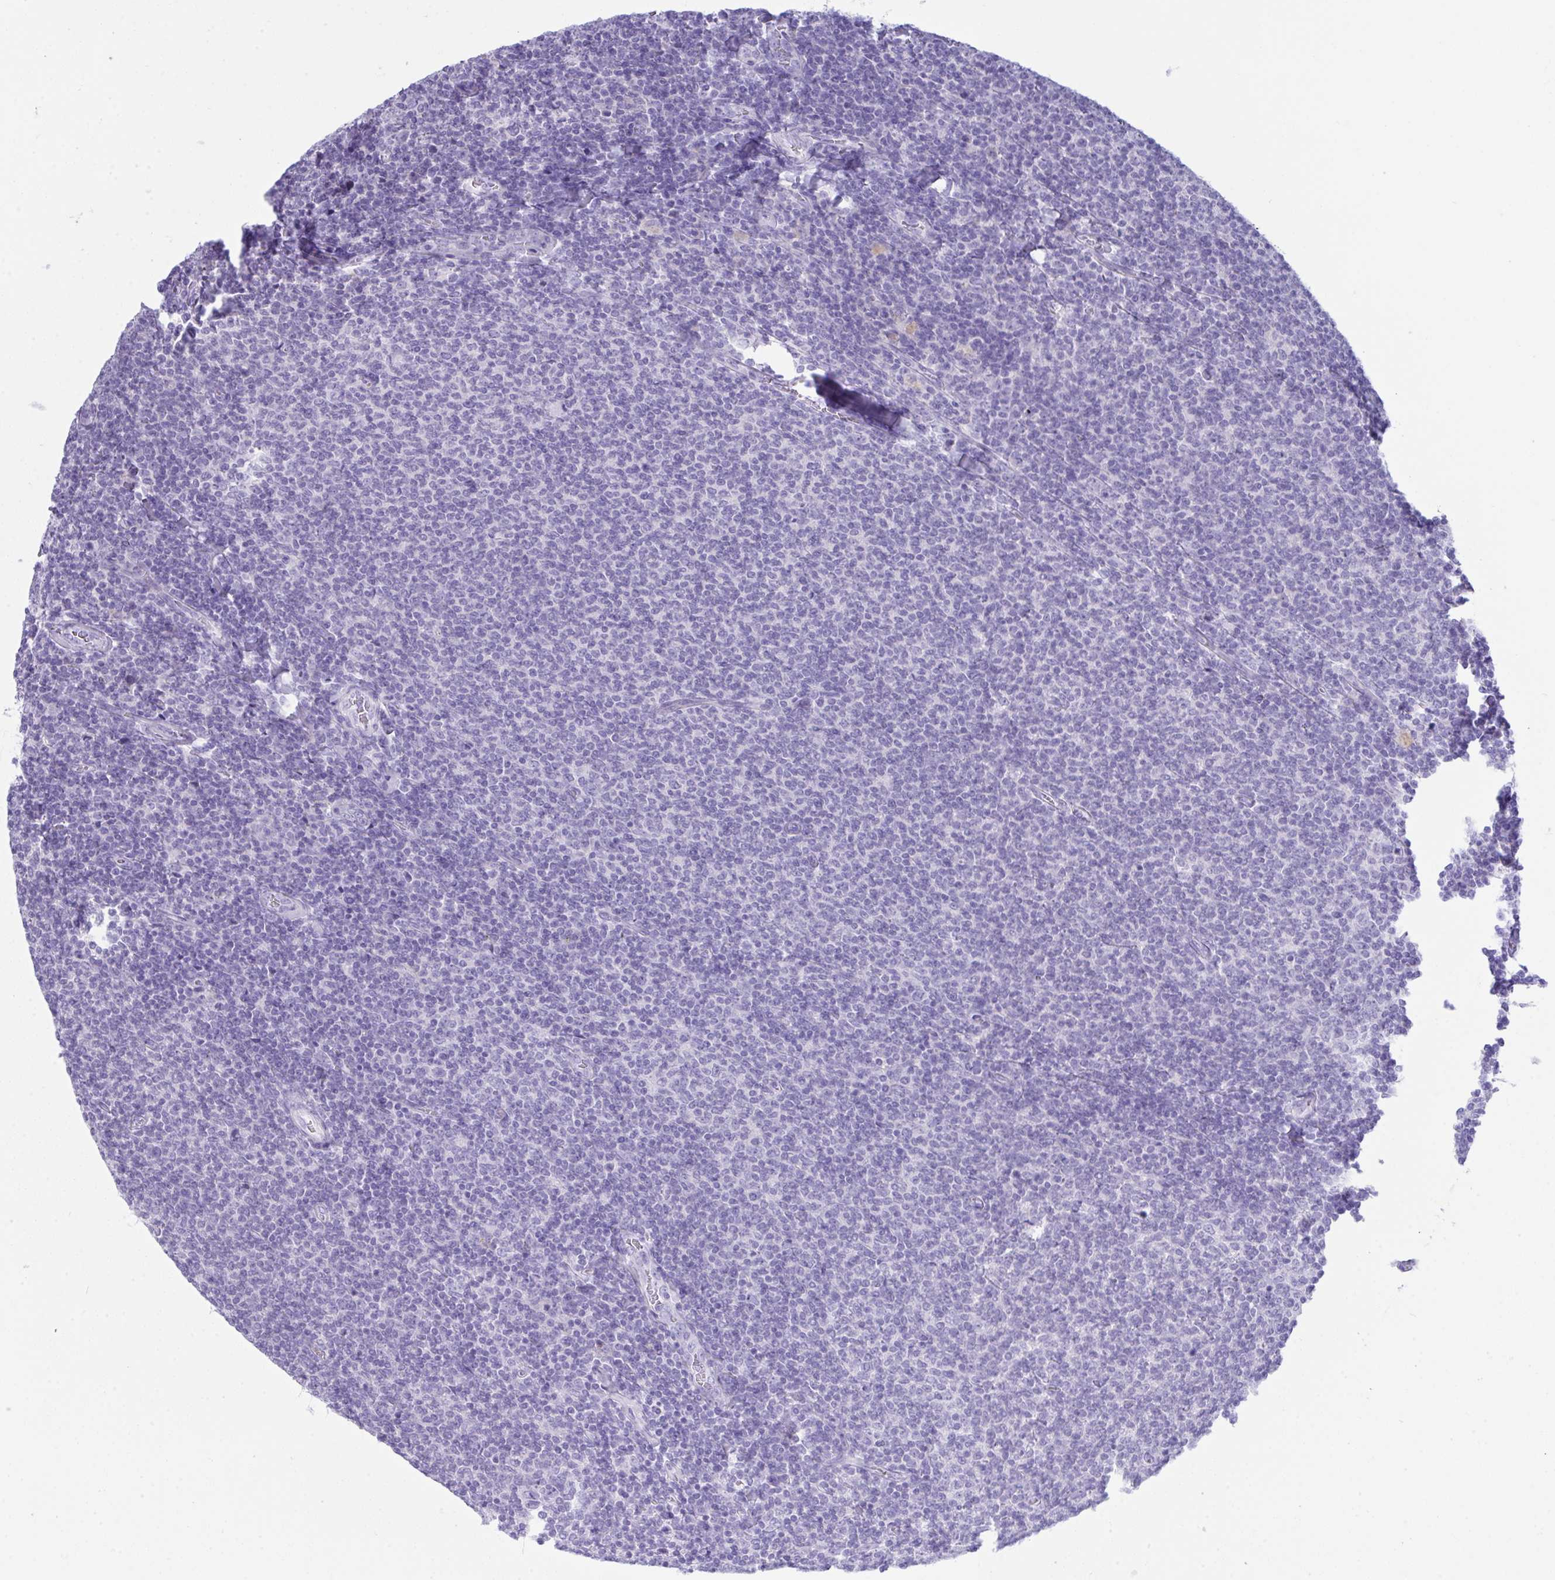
{"staining": {"intensity": "negative", "quantity": "none", "location": "none"}, "tissue": "lymphoma", "cell_type": "Tumor cells", "image_type": "cancer", "snomed": [{"axis": "morphology", "description": "Malignant lymphoma, non-Hodgkin's type, Low grade"}, {"axis": "topography", "description": "Lymph node"}], "caption": "Lymphoma was stained to show a protein in brown. There is no significant staining in tumor cells.", "gene": "GLB1L2", "patient": {"sex": "male", "age": 52}}